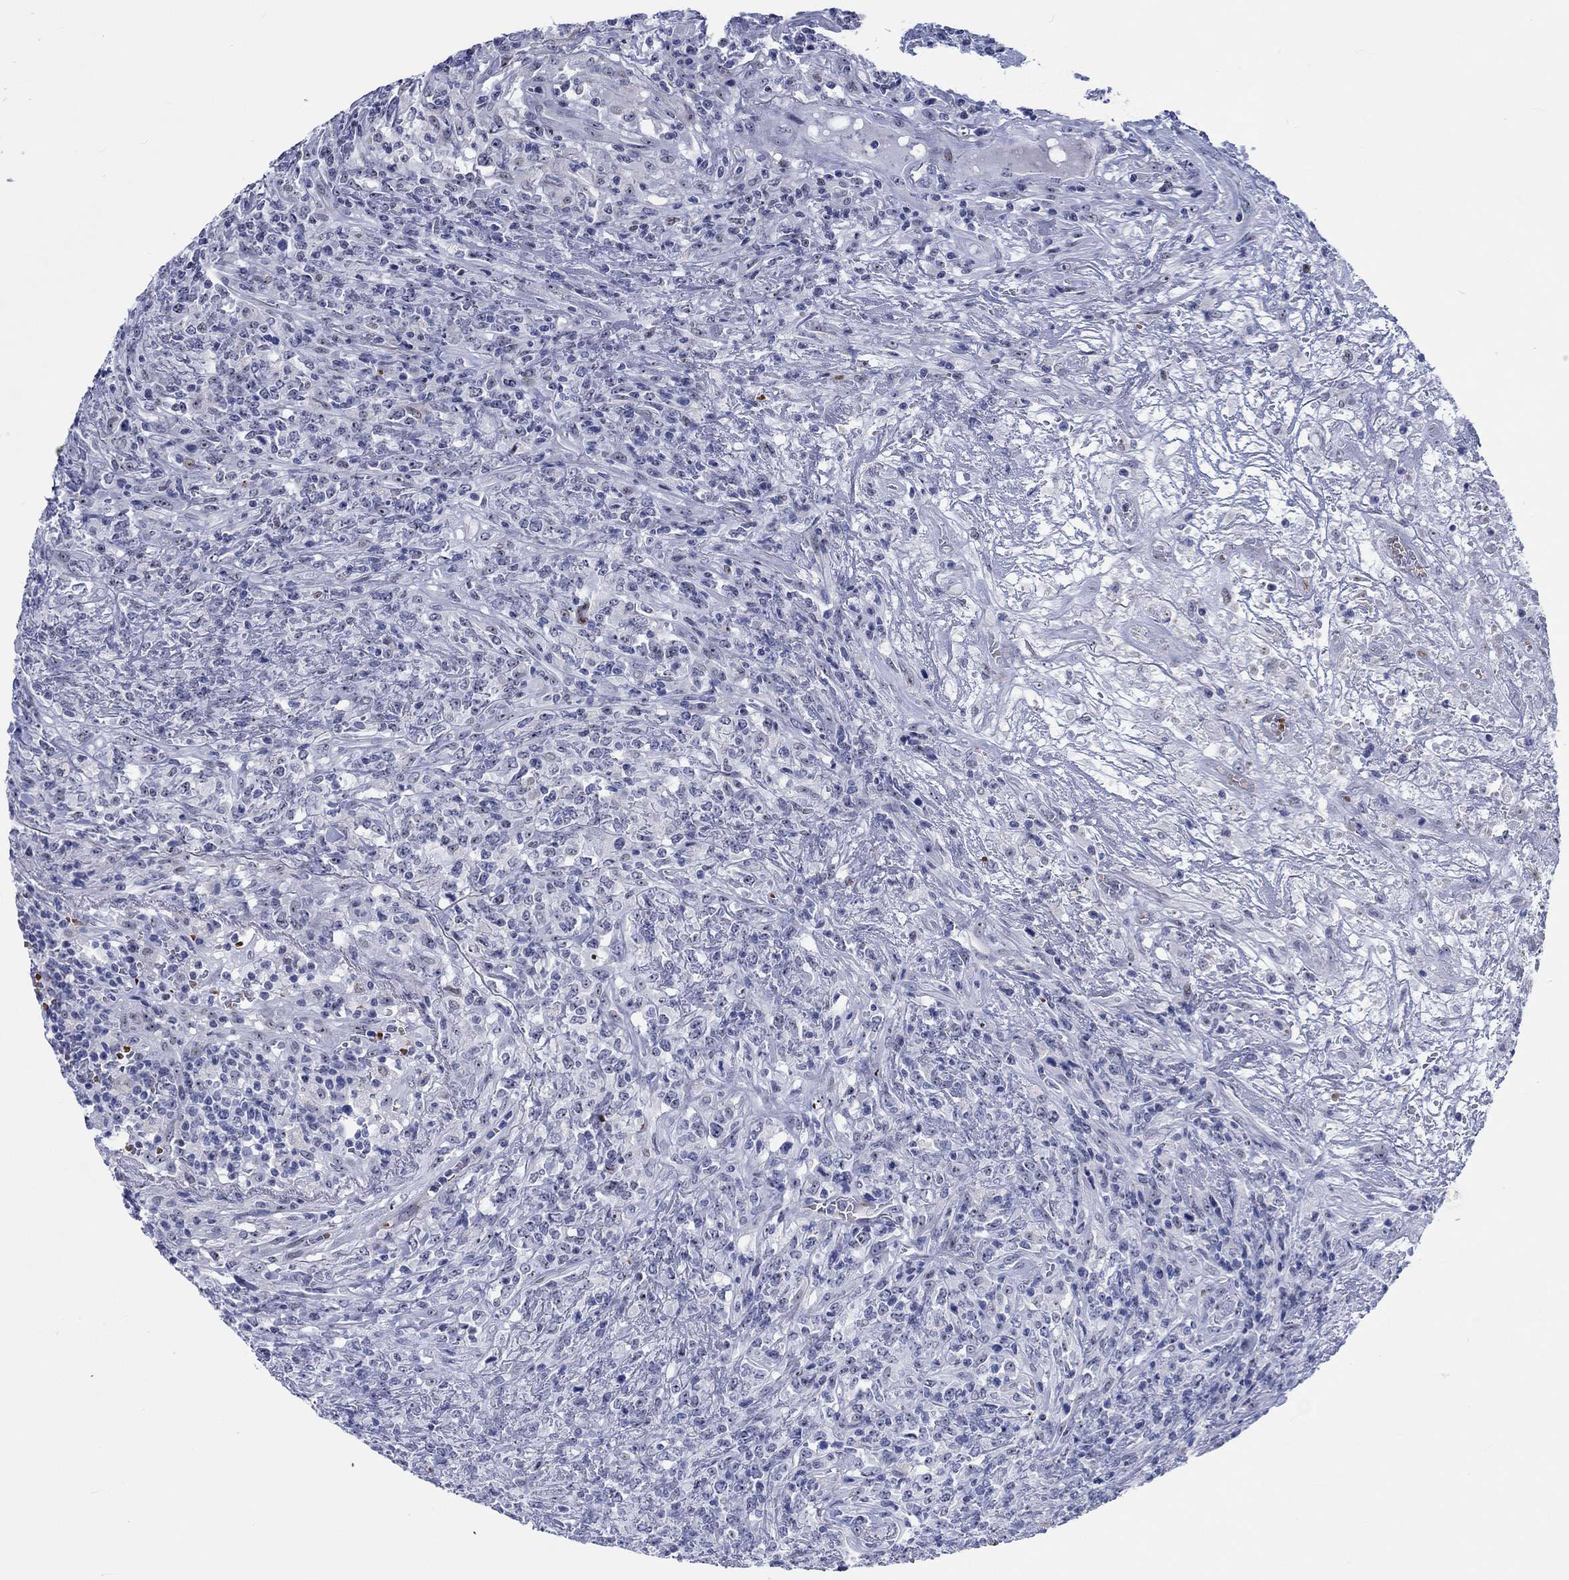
{"staining": {"intensity": "weak", "quantity": ">75%", "location": "nuclear"}, "tissue": "lymphoma", "cell_type": "Tumor cells", "image_type": "cancer", "snomed": [{"axis": "morphology", "description": "Malignant lymphoma, non-Hodgkin's type, High grade"}, {"axis": "topography", "description": "Lung"}], "caption": "Immunohistochemical staining of human high-grade malignant lymphoma, non-Hodgkin's type demonstrates low levels of weak nuclear staining in about >75% of tumor cells.", "gene": "ZNF446", "patient": {"sex": "male", "age": 79}}